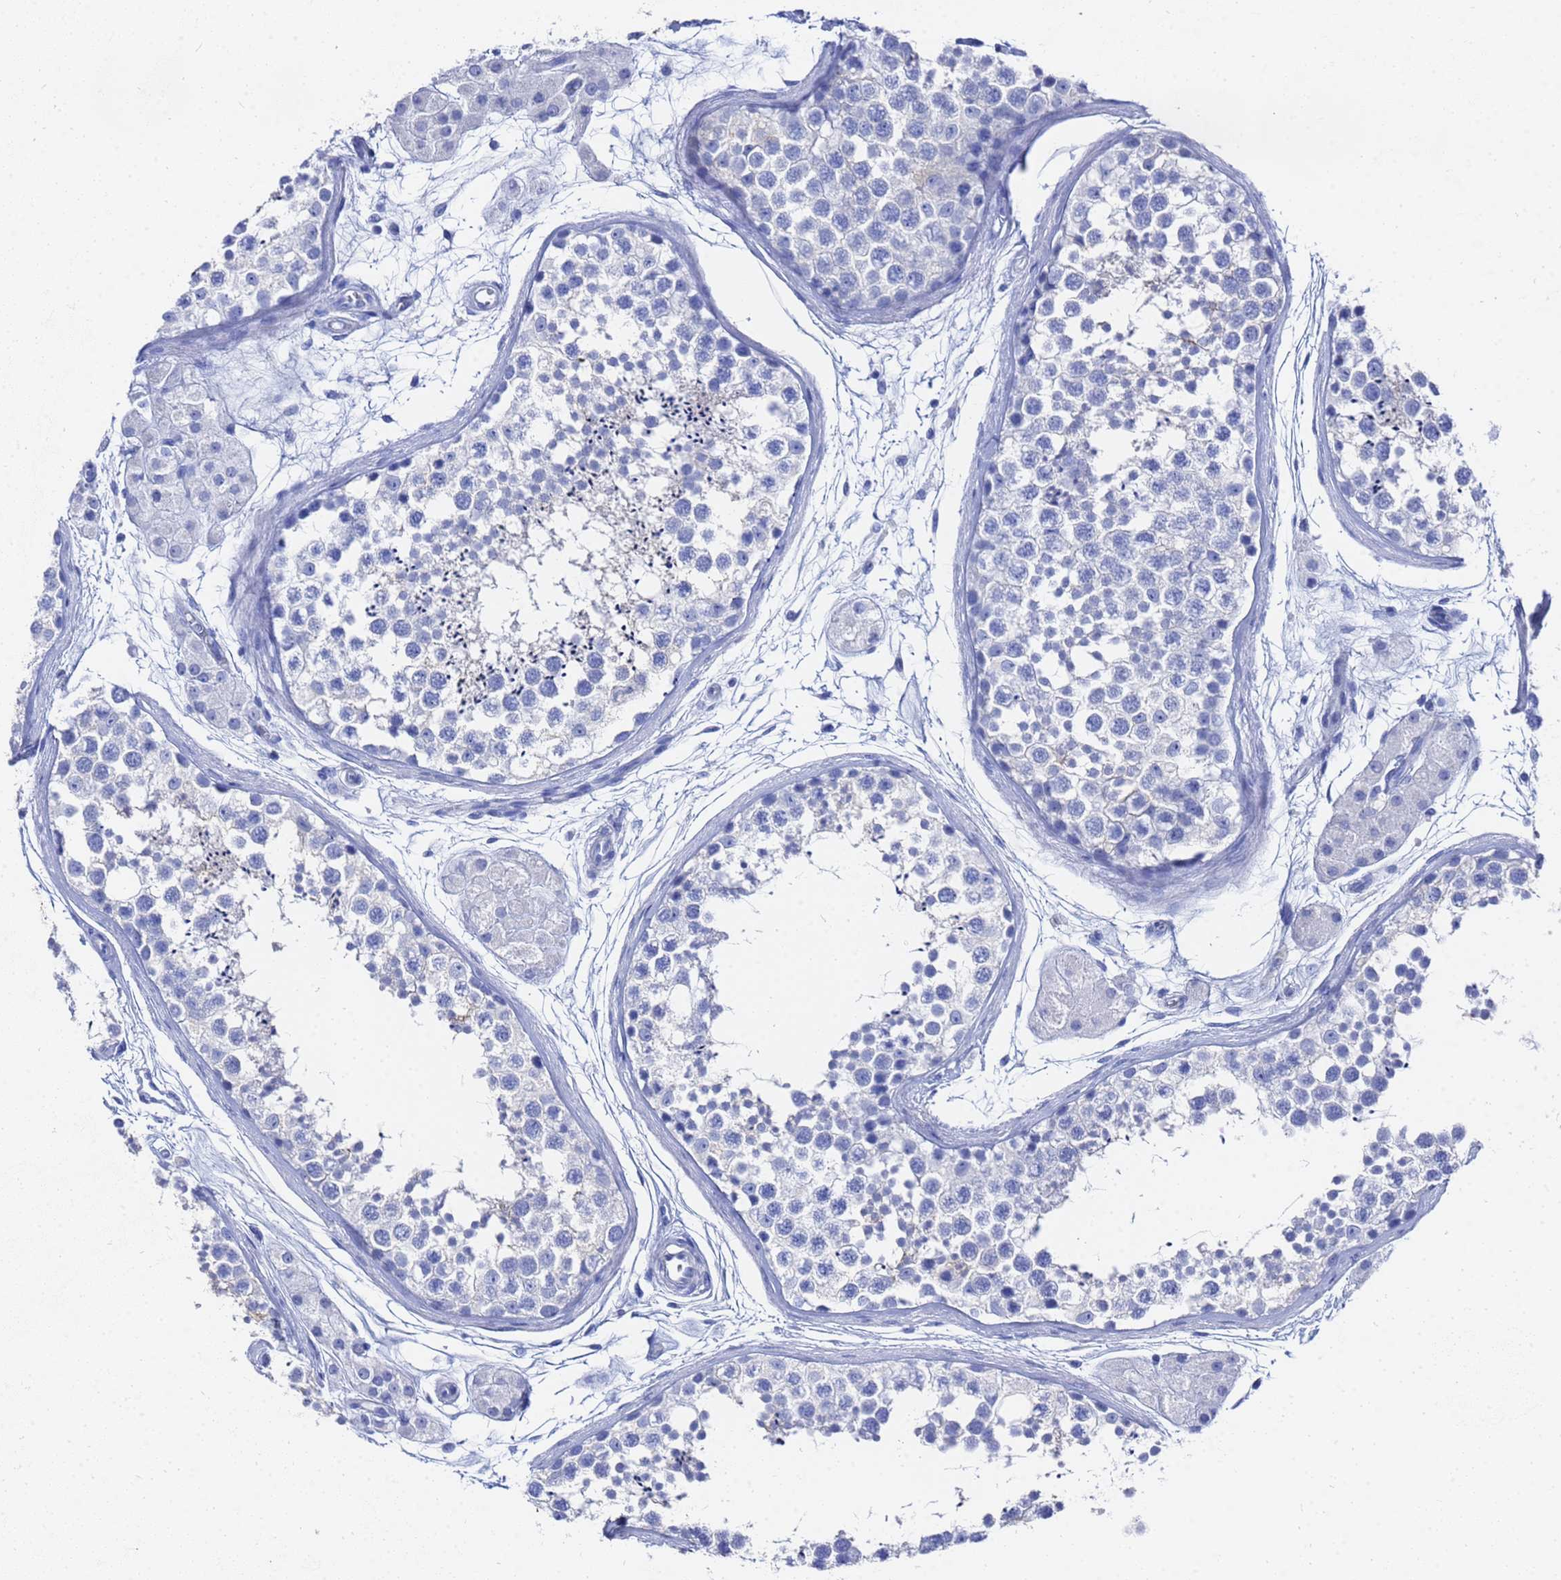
{"staining": {"intensity": "negative", "quantity": "none", "location": "none"}, "tissue": "testis", "cell_type": "Cells in seminiferous ducts", "image_type": "normal", "snomed": [{"axis": "morphology", "description": "Normal tissue, NOS"}, {"axis": "topography", "description": "Testis"}], "caption": "High magnification brightfield microscopy of unremarkable testis stained with DAB (brown) and counterstained with hematoxylin (blue): cells in seminiferous ducts show no significant staining. (DAB (3,3'-diaminobenzidine) immunohistochemistry (IHC) with hematoxylin counter stain).", "gene": "GGT1", "patient": {"sex": "male", "age": 56}}